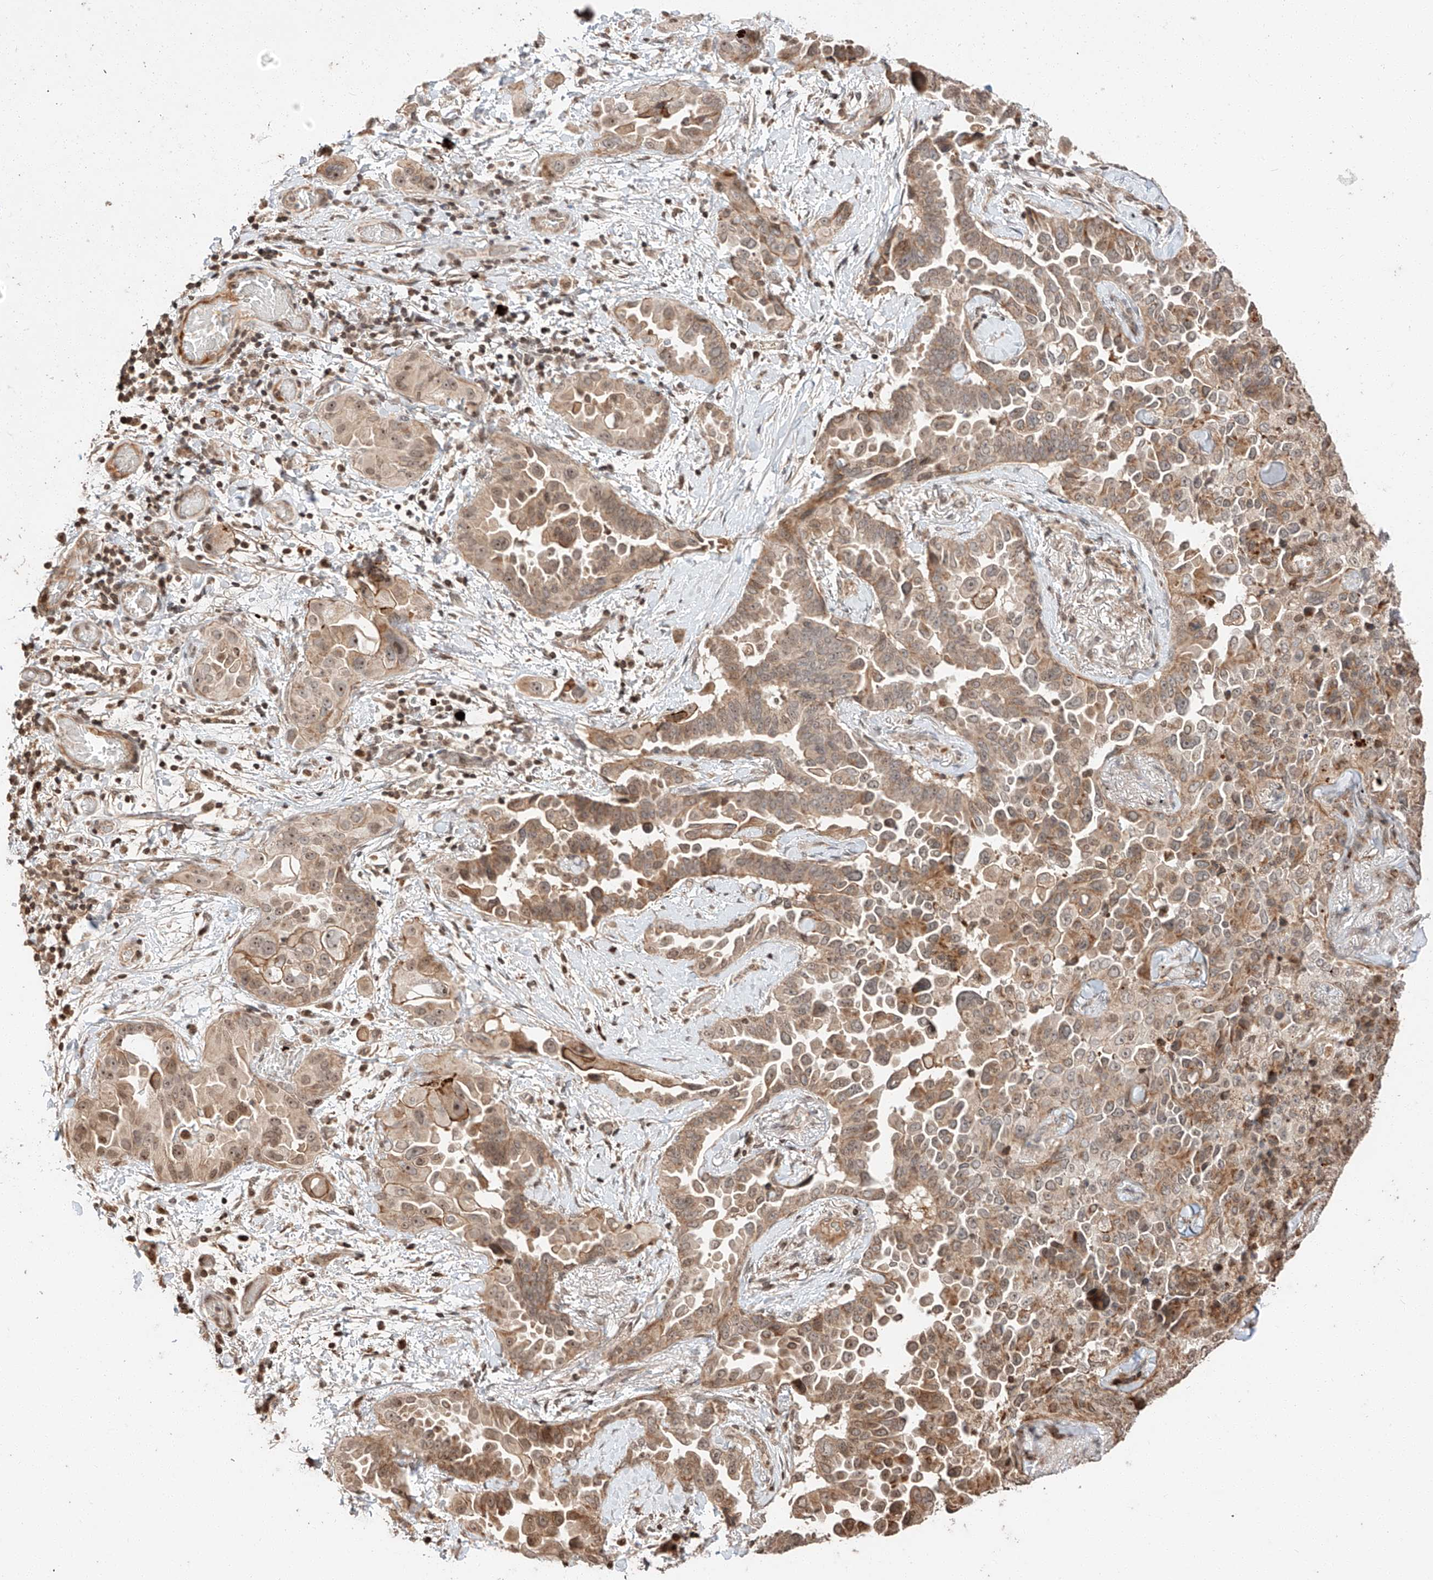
{"staining": {"intensity": "moderate", "quantity": "25%-75%", "location": "cytoplasmic/membranous,nuclear"}, "tissue": "lung cancer", "cell_type": "Tumor cells", "image_type": "cancer", "snomed": [{"axis": "morphology", "description": "Adenocarcinoma, NOS"}, {"axis": "topography", "description": "Lung"}], "caption": "Brown immunohistochemical staining in human adenocarcinoma (lung) reveals moderate cytoplasmic/membranous and nuclear positivity in approximately 25%-75% of tumor cells. The staining is performed using DAB (3,3'-diaminobenzidine) brown chromogen to label protein expression. The nuclei are counter-stained blue using hematoxylin.", "gene": "ARHGAP33", "patient": {"sex": "female", "age": 67}}